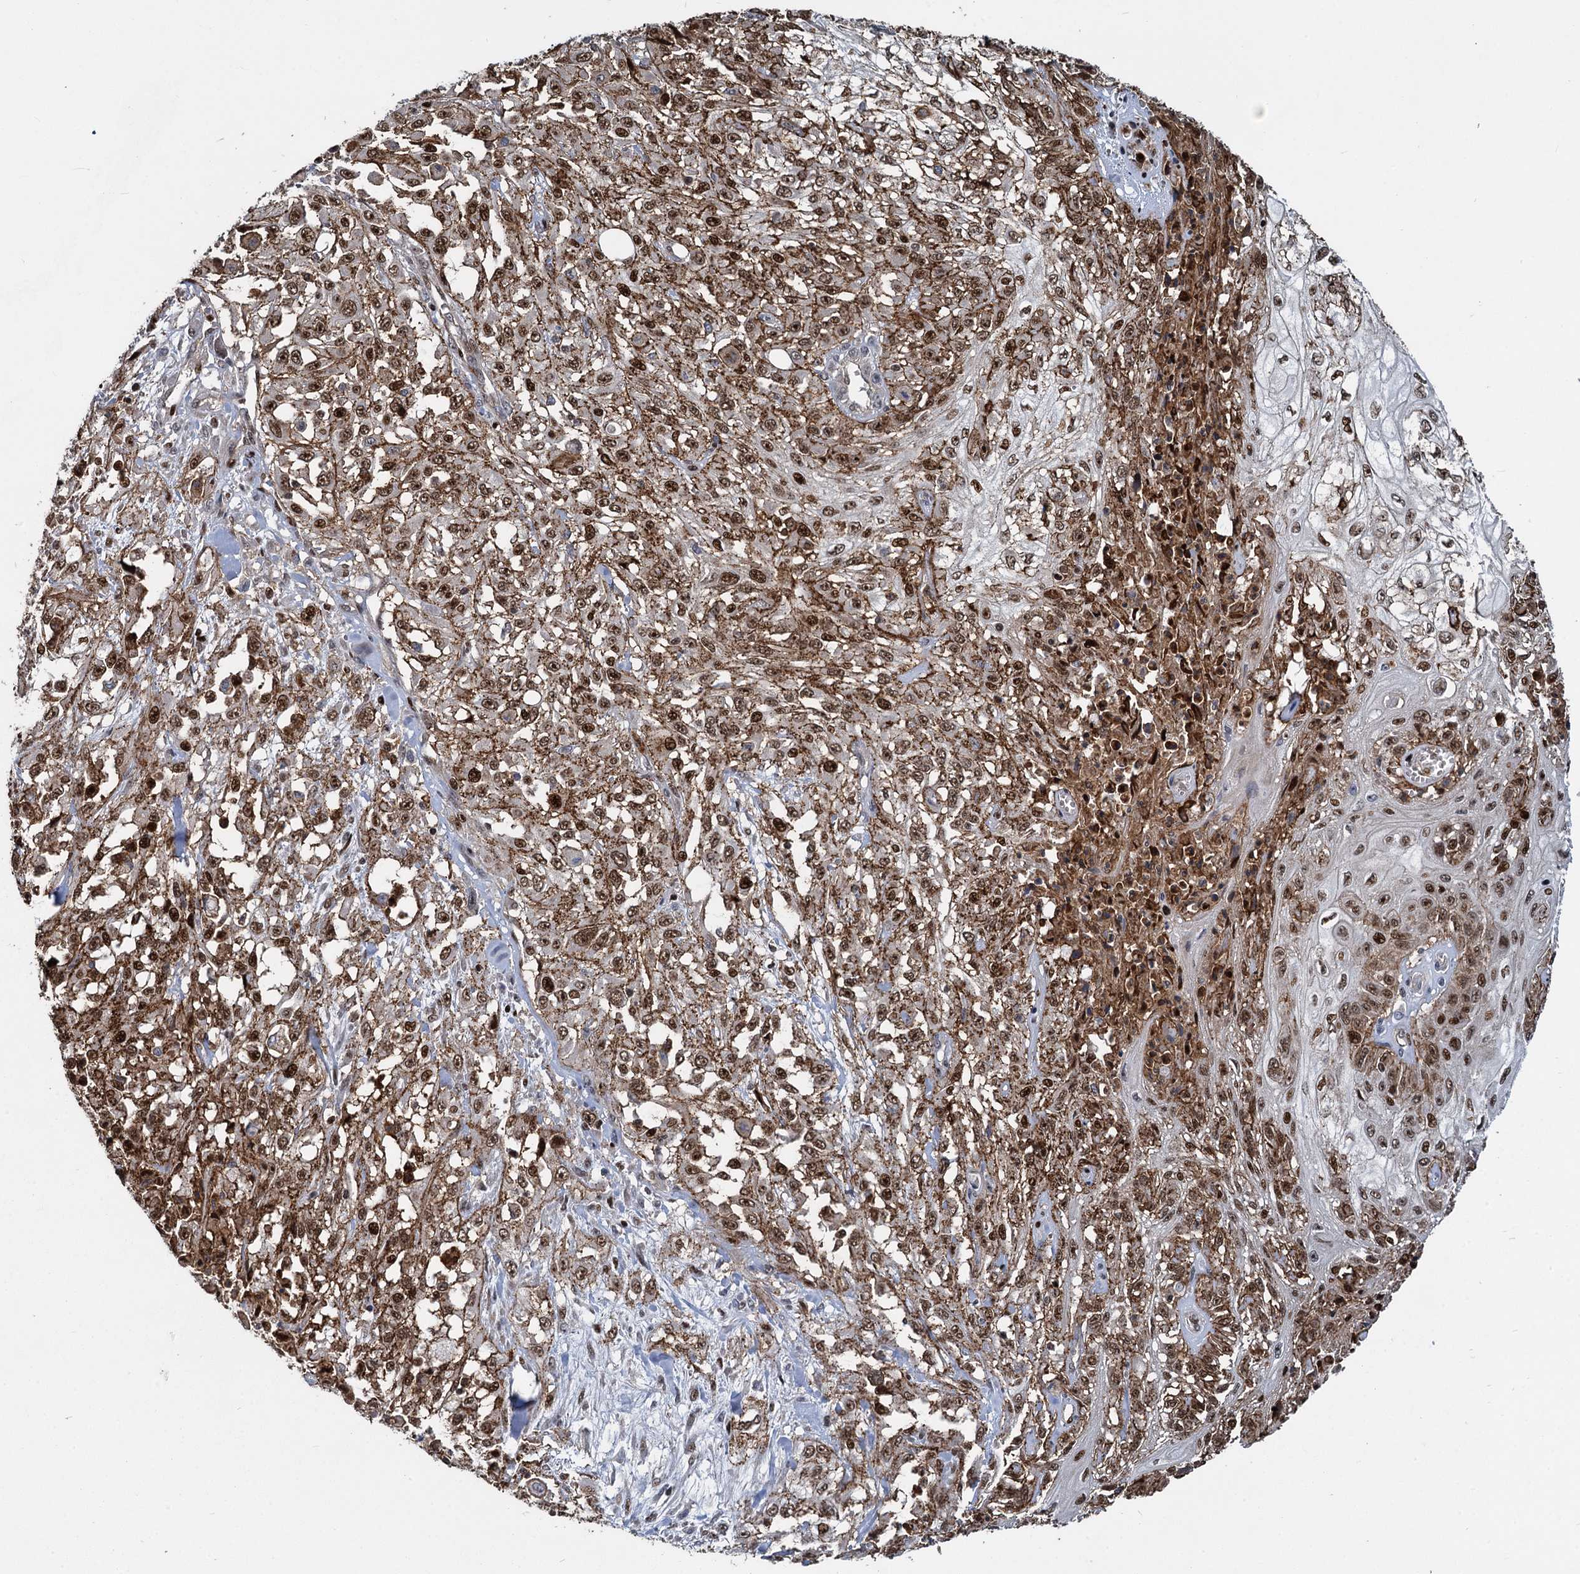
{"staining": {"intensity": "moderate", "quantity": ">75%", "location": "cytoplasmic/membranous,nuclear"}, "tissue": "skin cancer", "cell_type": "Tumor cells", "image_type": "cancer", "snomed": [{"axis": "morphology", "description": "Squamous cell carcinoma, NOS"}, {"axis": "morphology", "description": "Squamous cell carcinoma, metastatic, NOS"}, {"axis": "topography", "description": "Skin"}, {"axis": "topography", "description": "Lymph node"}], "caption": "Human skin cancer stained with a protein marker exhibits moderate staining in tumor cells.", "gene": "ANKRD49", "patient": {"sex": "male", "age": 75}}